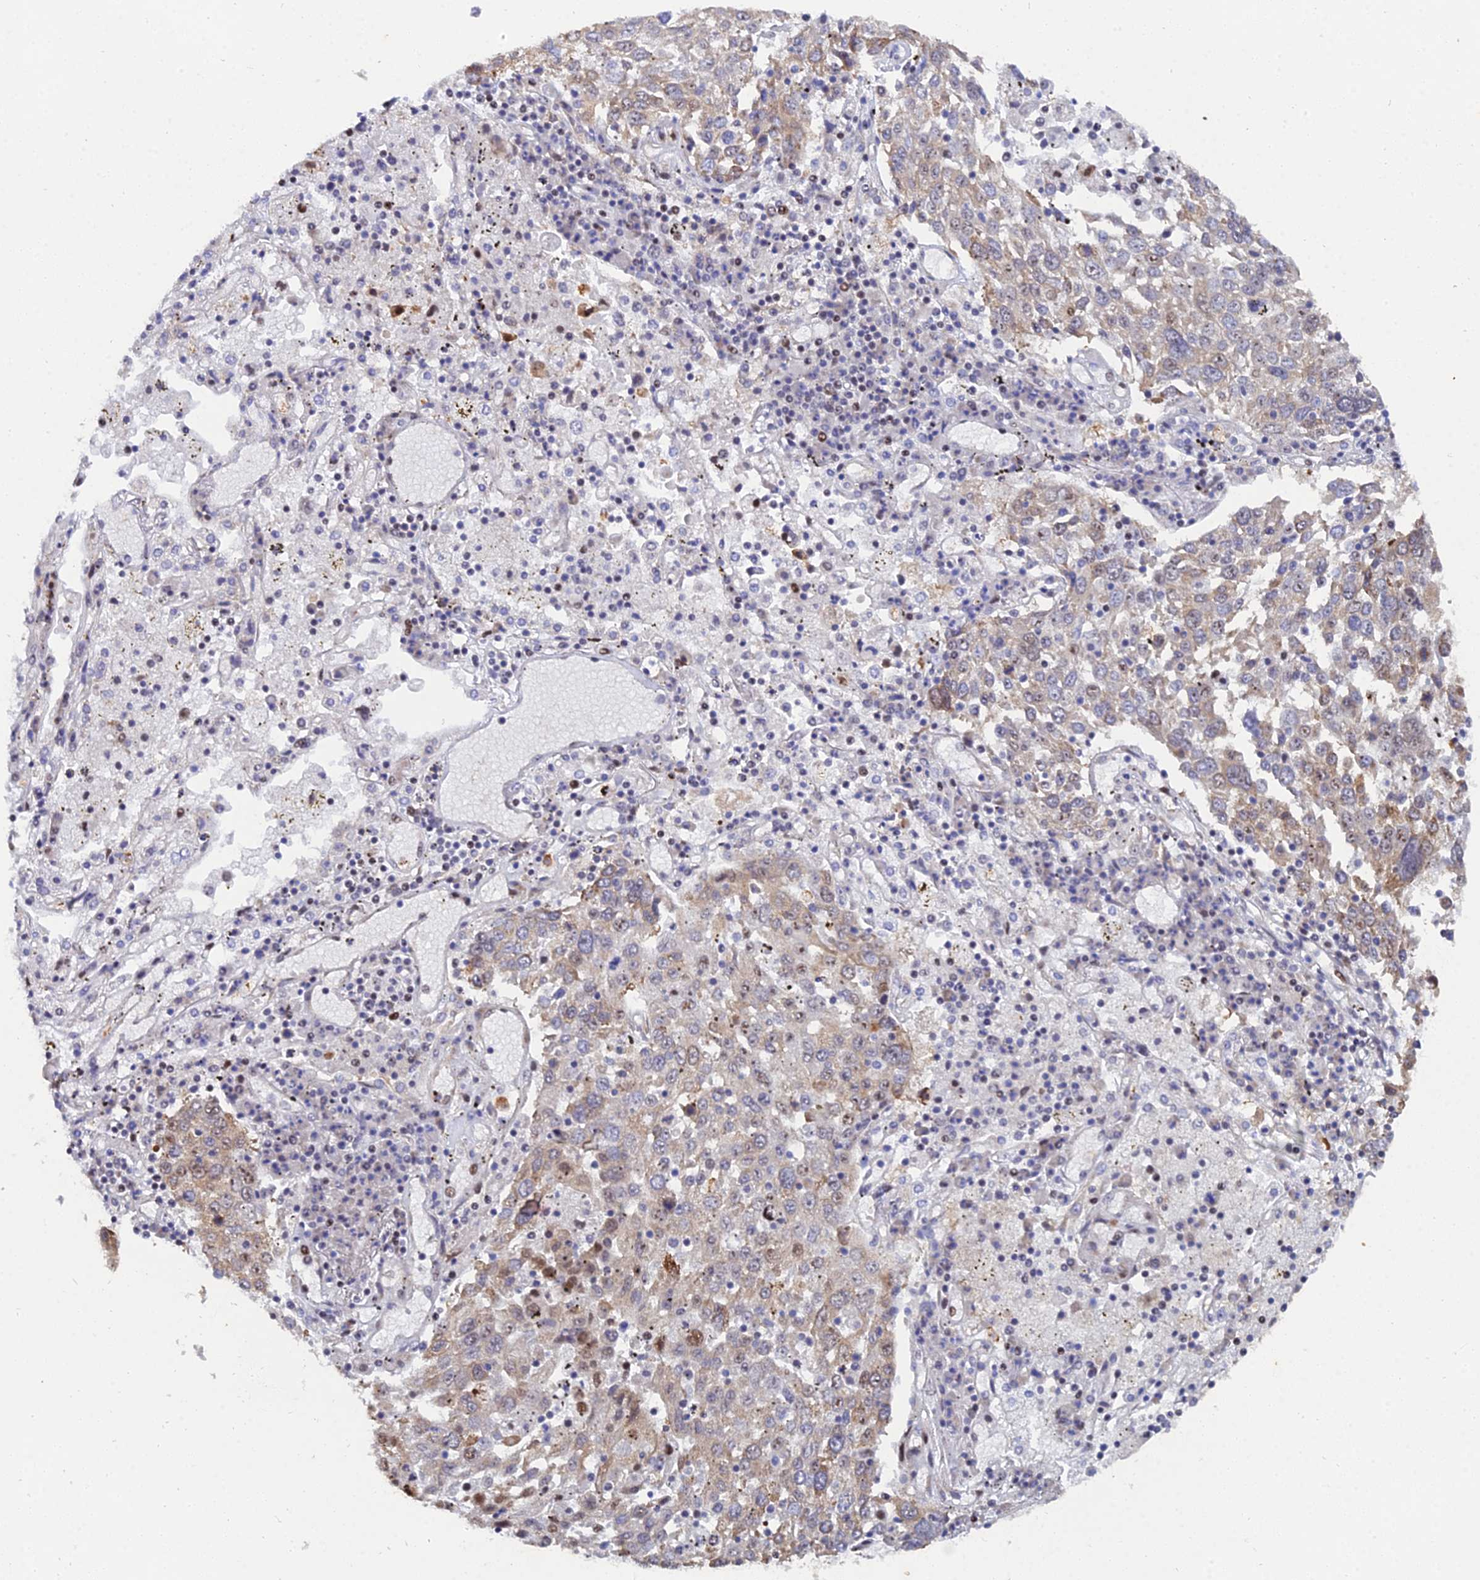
{"staining": {"intensity": "weak", "quantity": ">75%", "location": "cytoplasmic/membranous,nuclear"}, "tissue": "lung cancer", "cell_type": "Tumor cells", "image_type": "cancer", "snomed": [{"axis": "morphology", "description": "Squamous cell carcinoma, NOS"}, {"axis": "topography", "description": "Lung"}], "caption": "Brown immunohistochemical staining in lung cancer (squamous cell carcinoma) exhibits weak cytoplasmic/membranous and nuclear staining in about >75% of tumor cells.", "gene": "TIFA", "patient": {"sex": "male", "age": 65}}